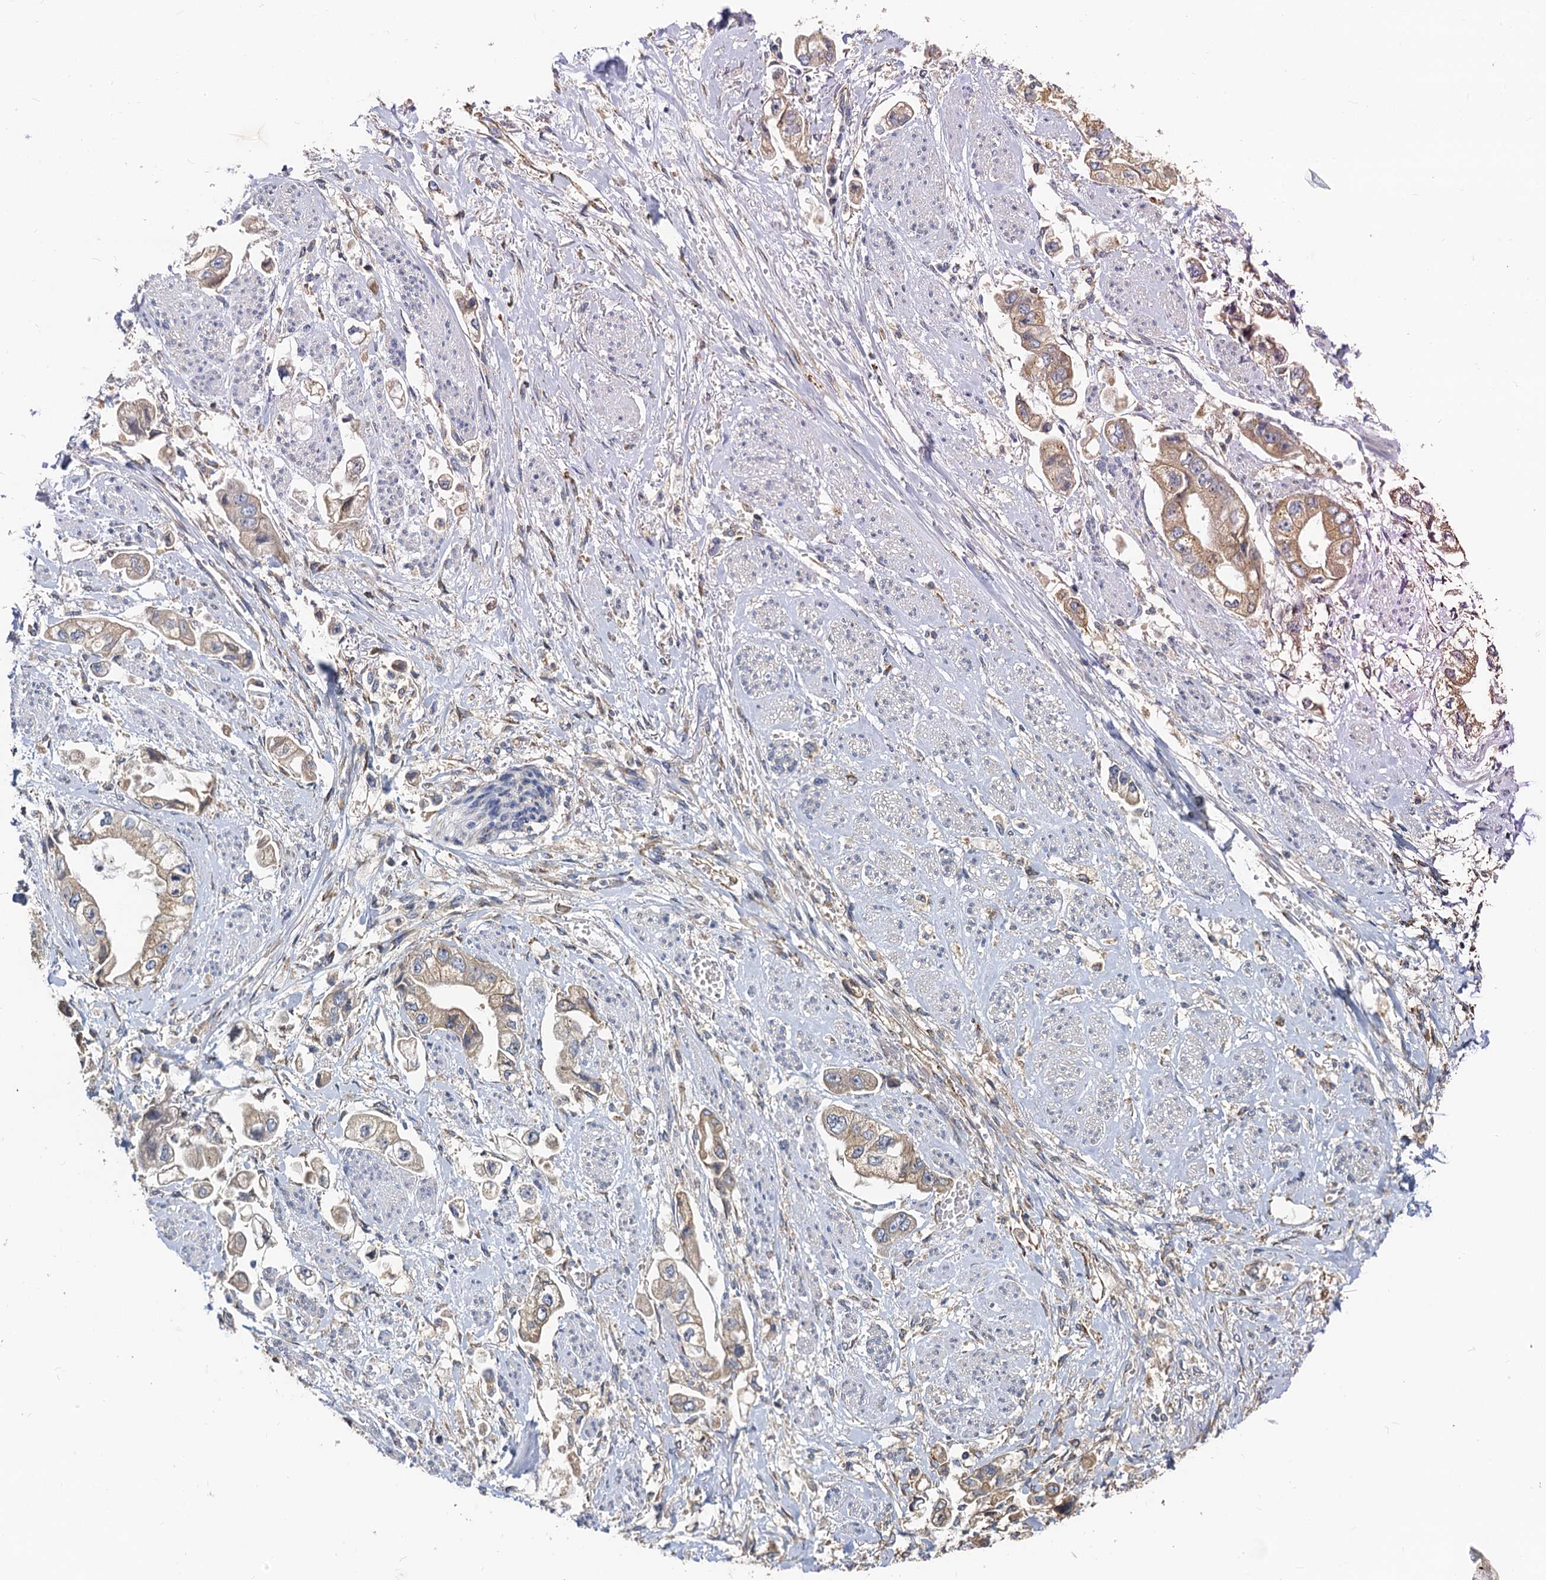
{"staining": {"intensity": "weak", "quantity": "25%-75%", "location": "cytoplasmic/membranous"}, "tissue": "stomach cancer", "cell_type": "Tumor cells", "image_type": "cancer", "snomed": [{"axis": "morphology", "description": "Adenocarcinoma, NOS"}, {"axis": "topography", "description": "Stomach"}], "caption": "High-power microscopy captured an immunohistochemistry micrograph of stomach cancer, revealing weak cytoplasmic/membranous staining in approximately 25%-75% of tumor cells.", "gene": "NKAPD1", "patient": {"sex": "male", "age": 62}}